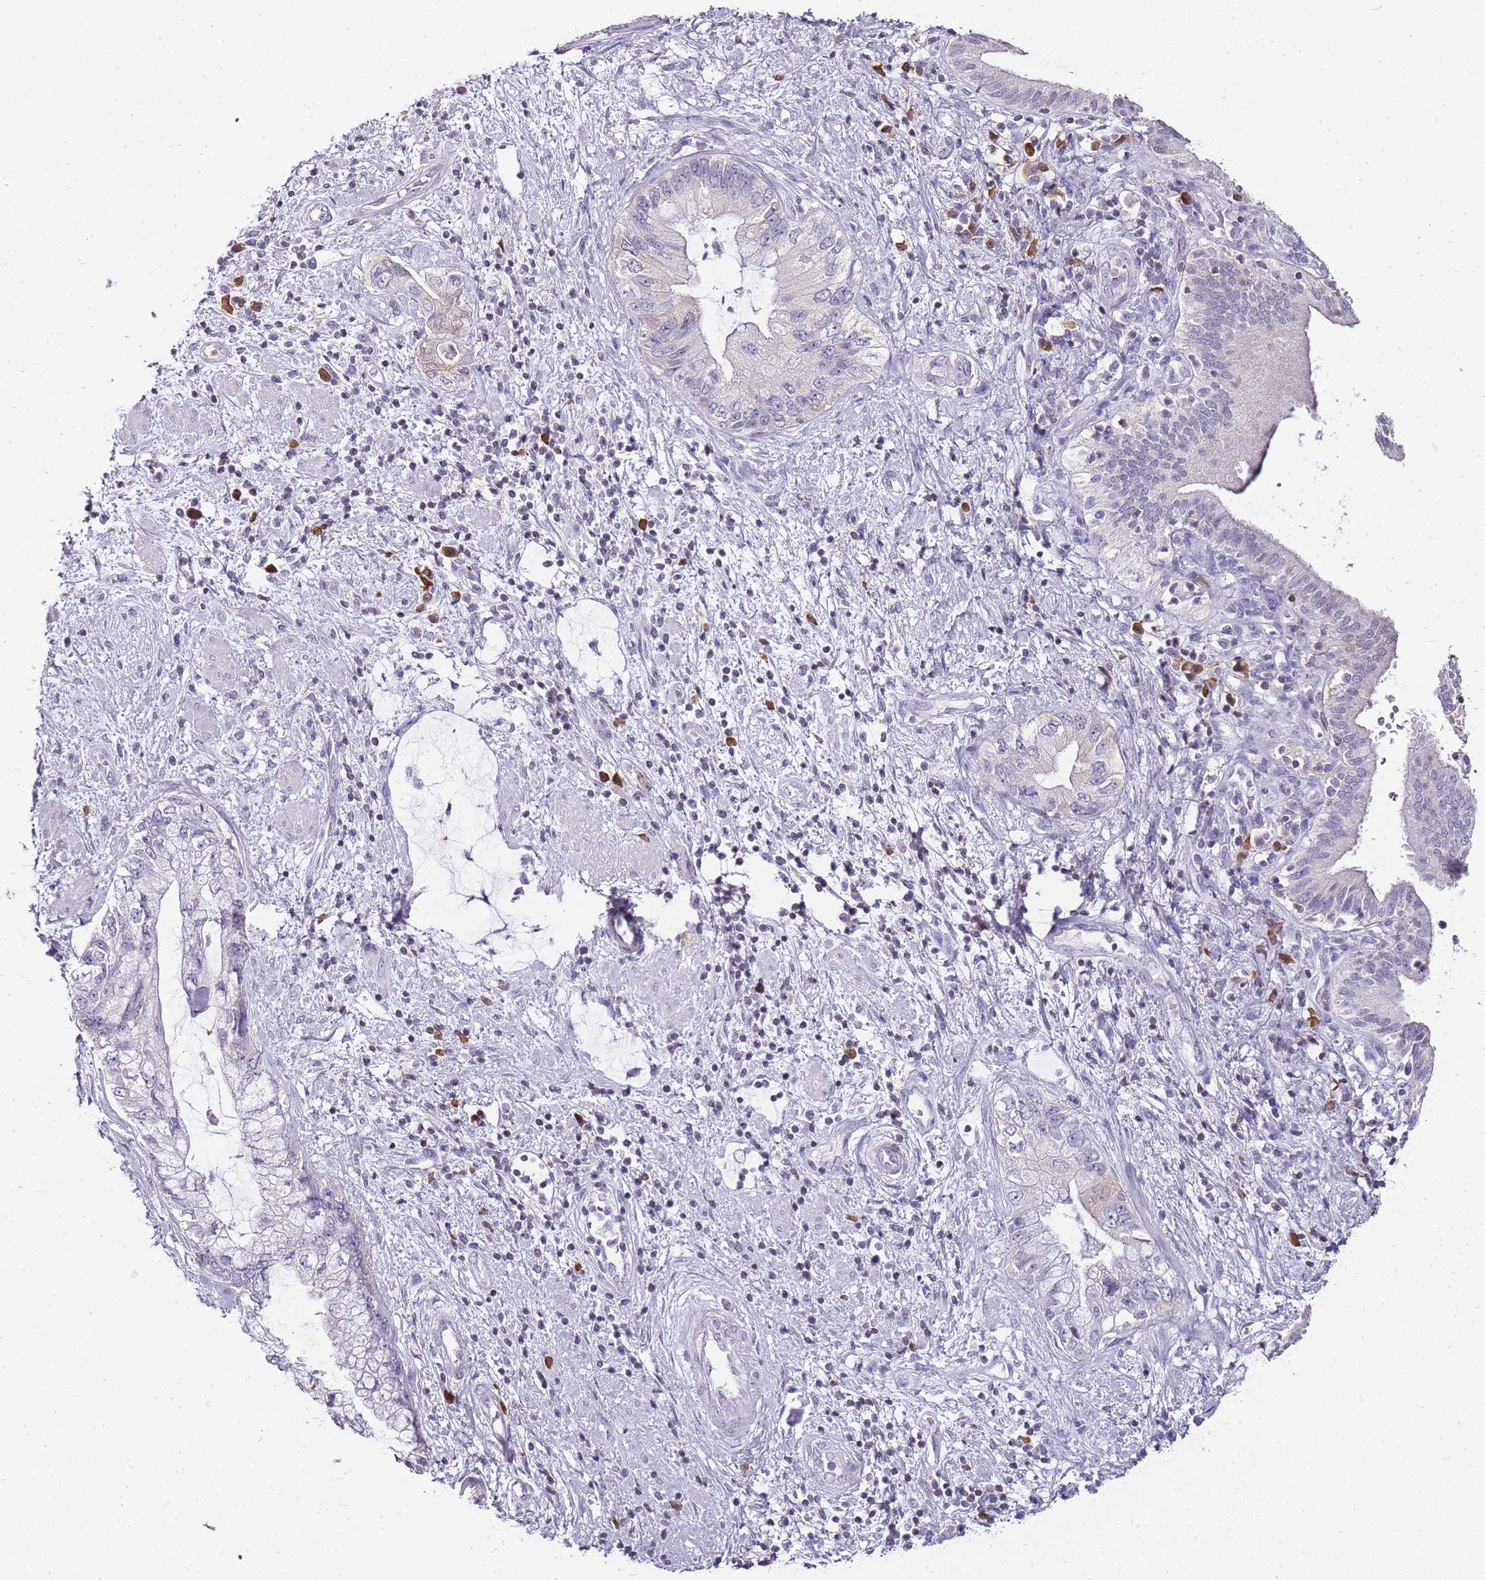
{"staining": {"intensity": "negative", "quantity": "none", "location": "none"}, "tissue": "pancreatic cancer", "cell_type": "Tumor cells", "image_type": "cancer", "snomed": [{"axis": "morphology", "description": "Adenocarcinoma, NOS"}, {"axis": "topography", "description": "Pancreas"}], "caption": "The immunohistochemistry micrograph has no significant staining in tumor cells of pancreatic cancer tissue. The staining is performed using DAB brown chromogen with nuclei counter-stained in using hematoxylin.", "gene": "ZBP1", "patient": {"sex": "female", "age": 73}}